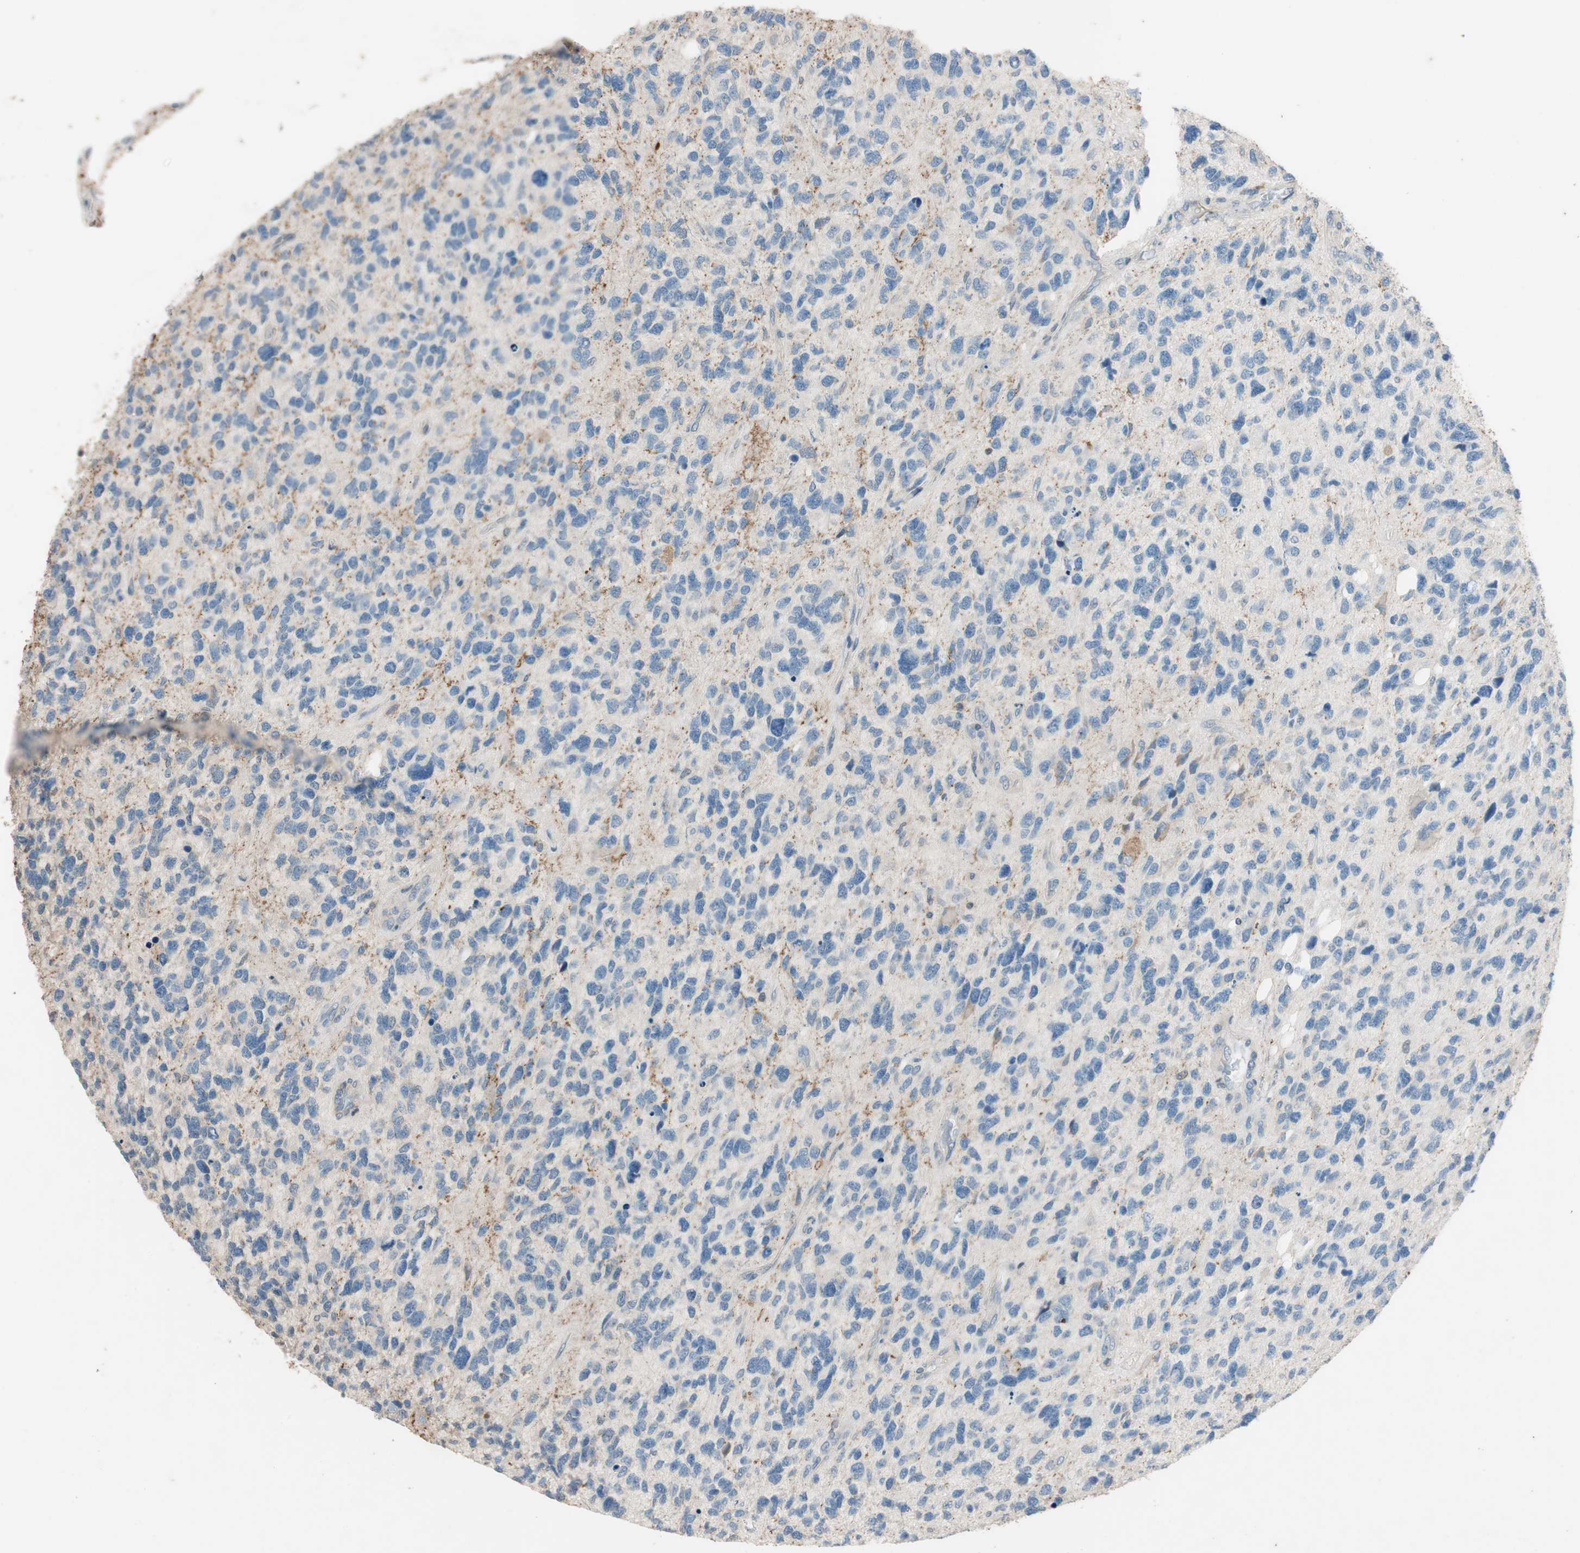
{"staining": {"intensity": "negative", "quantity": "none", "location": "none"}, "tissue": "glioma", "cell_type": "Tumor cells", "image_type": "cancer", "snomed": [{"axis": "morphology", "description": "Glioma, malignant, High grade"}, {"axis": "topography", "description": "Brain"}], "caption": "IHC of human glioma reveals no expression in tumor cells.", "gene": "SERPINB5", "patient": {"sex": "female", "age": 58}}